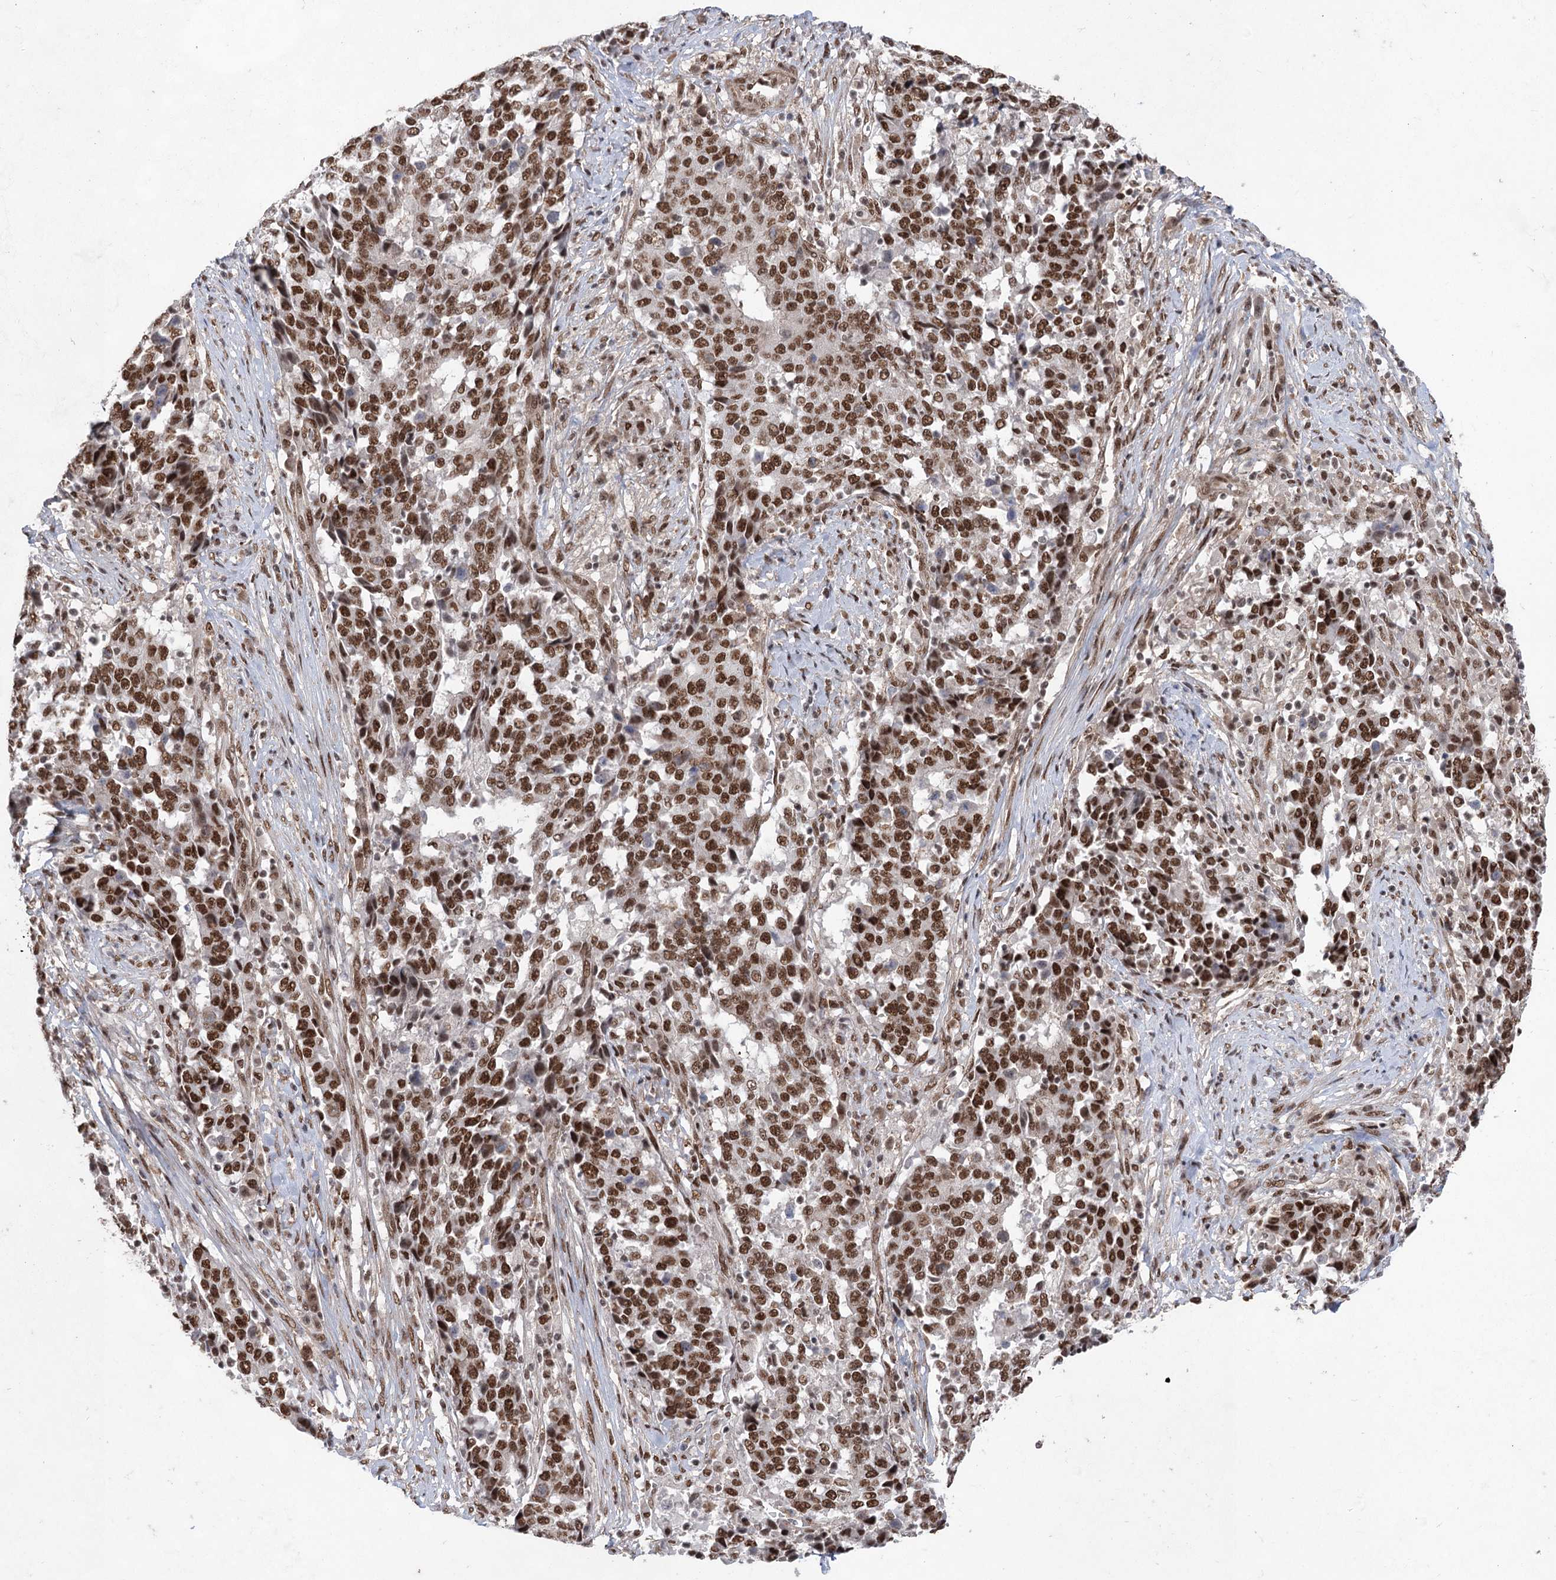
{"staining": {"intensity": "strong", "quantity": ">75%", "location": "nuclear"}, "tissue": "stomach cancer", "cell_type": "Tumor cells", "image_type": "cancer", "snomed": [{"axis": "morphology", "description": "Adenocarcinoma, NOS"}, {"axis": "topography", "description": "Stomach"}], "caption": "Tumor cells exhibit high levels of strong nuclear expression in about >75% of cells in adenocarcinoma (stomach). (DAB = brown stain, brightfield microscopy at high magnification).", "gene": "ZCCHC8", "patient": {"sex": "male", "age": 59}}